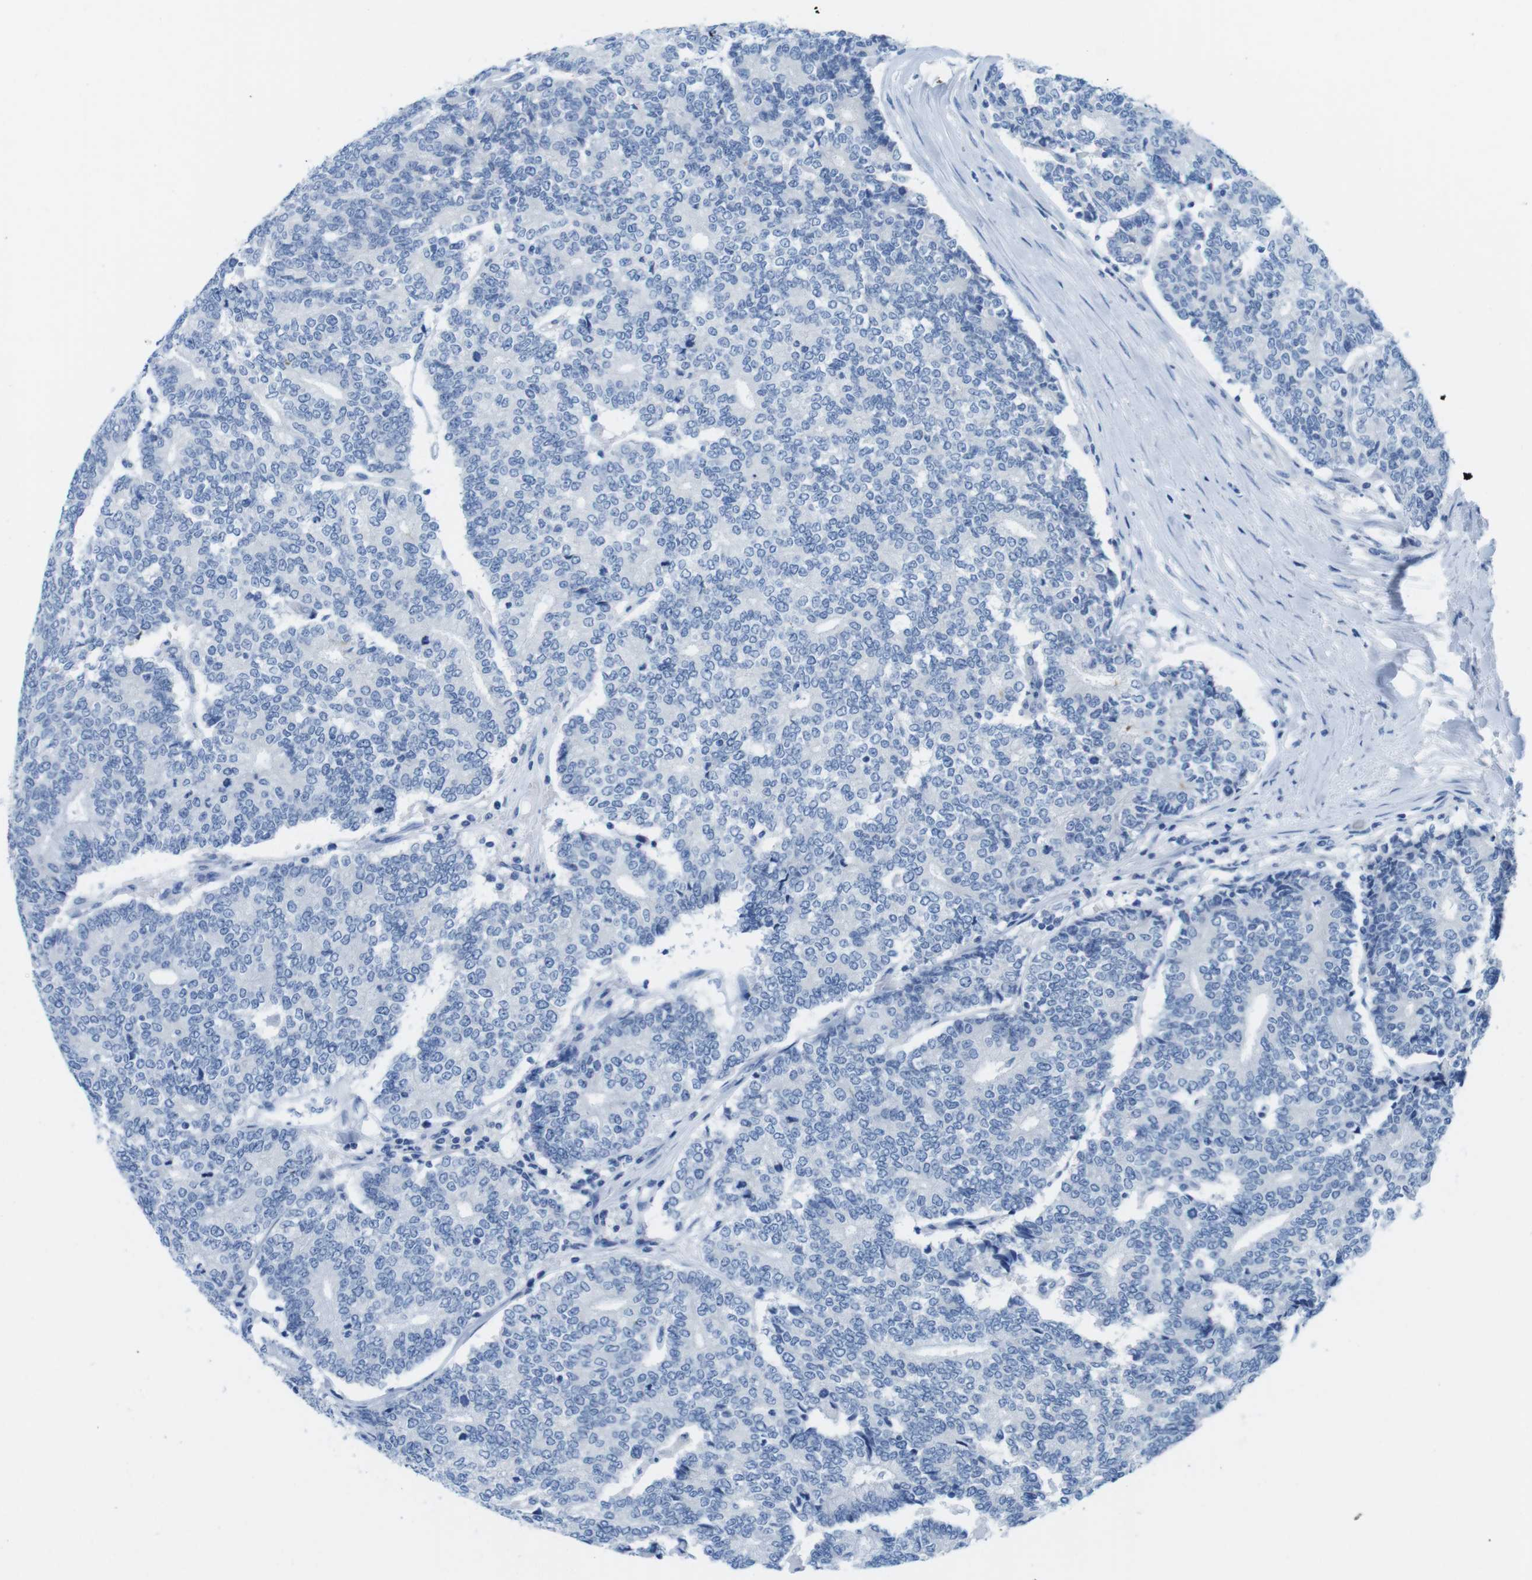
{"staining": {"intensity": "negative", "quantity": "none", "location": "none"}, "tissue": "prostate cancer", "cell_type": "Tumor cells", "image_type": "cancer", "snomed": [{"axis": "morphology", "description": "Normal tissue, NOS"}, {"axis": "morphology", "description": "Adenocarcinoma, High grade"}, {"axis": "topography", "description": "Prostate"}, {"axis": "topography", "description": "Seminal veicle"}], "caption": "Histopathology image shows no protein expression in tumor cells of prostate cancer (adenocarcinoma (high-grade)) tissue.", "gene": "GAP43", "patient": {"sex": "male", "age": 55}}